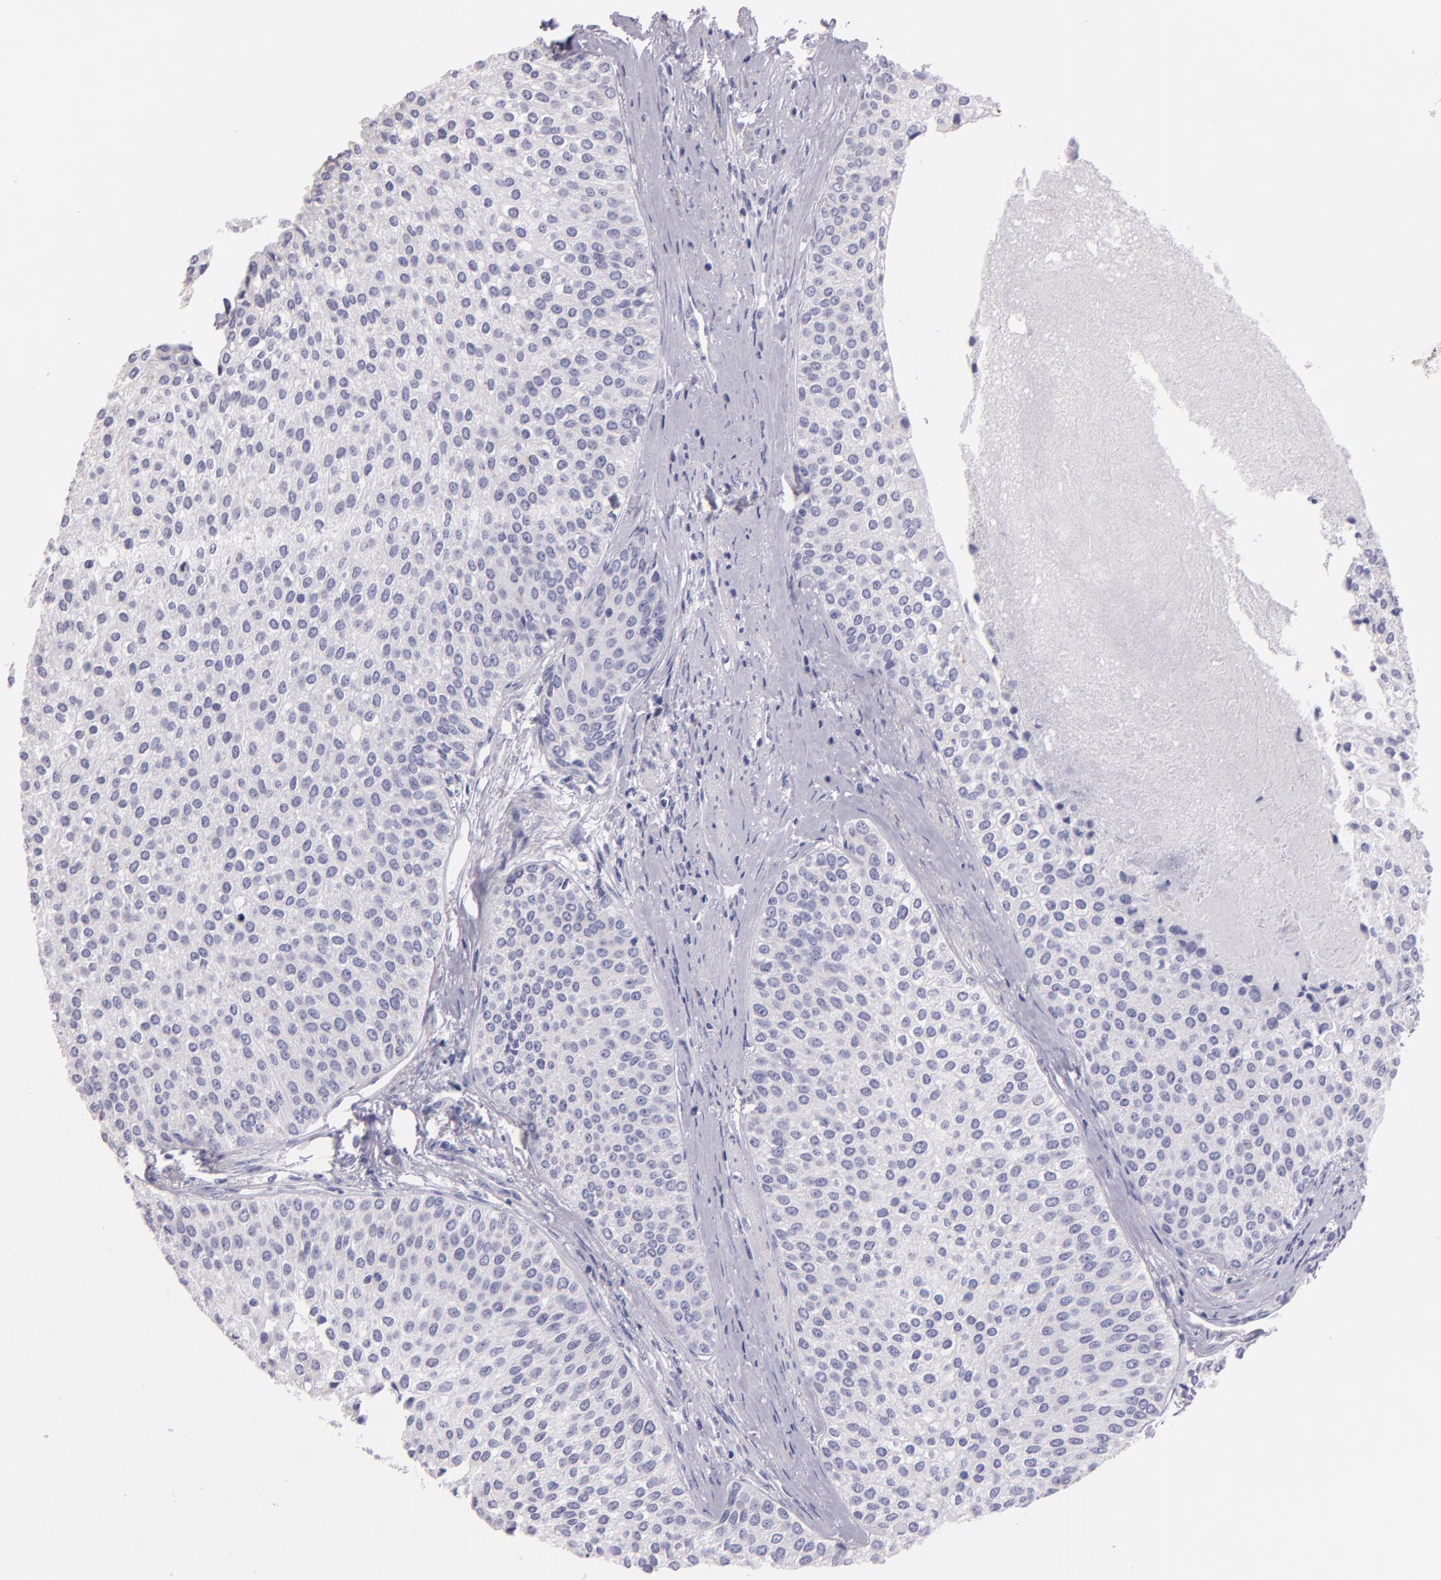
{"staining": {"intensity": "negative", "quantity": "none", "location": "none"}, "tissue": "urothelial cancer", "cell_type": "Tumor cells", "image_type": "cancer", "snomed": [{"axis": "morphology", "description": "Urothelial carcinoma, Low grade"}, {"axis": "topography", "description": "Urinary bladder"}], "caption": "An immunohistochemistry (IHC) micrograph of urothelial cancer is shown. There is no staining in tumor cells of urothelial cancer. Brightfield microscopy of IHC stained with DAB (3,3'-diaminobenzidine) (brown) and hematoxylin (blue), captured at high magnification.", "gene": "MUC5AC", "patient": {"sex": "female", "age": 73}}